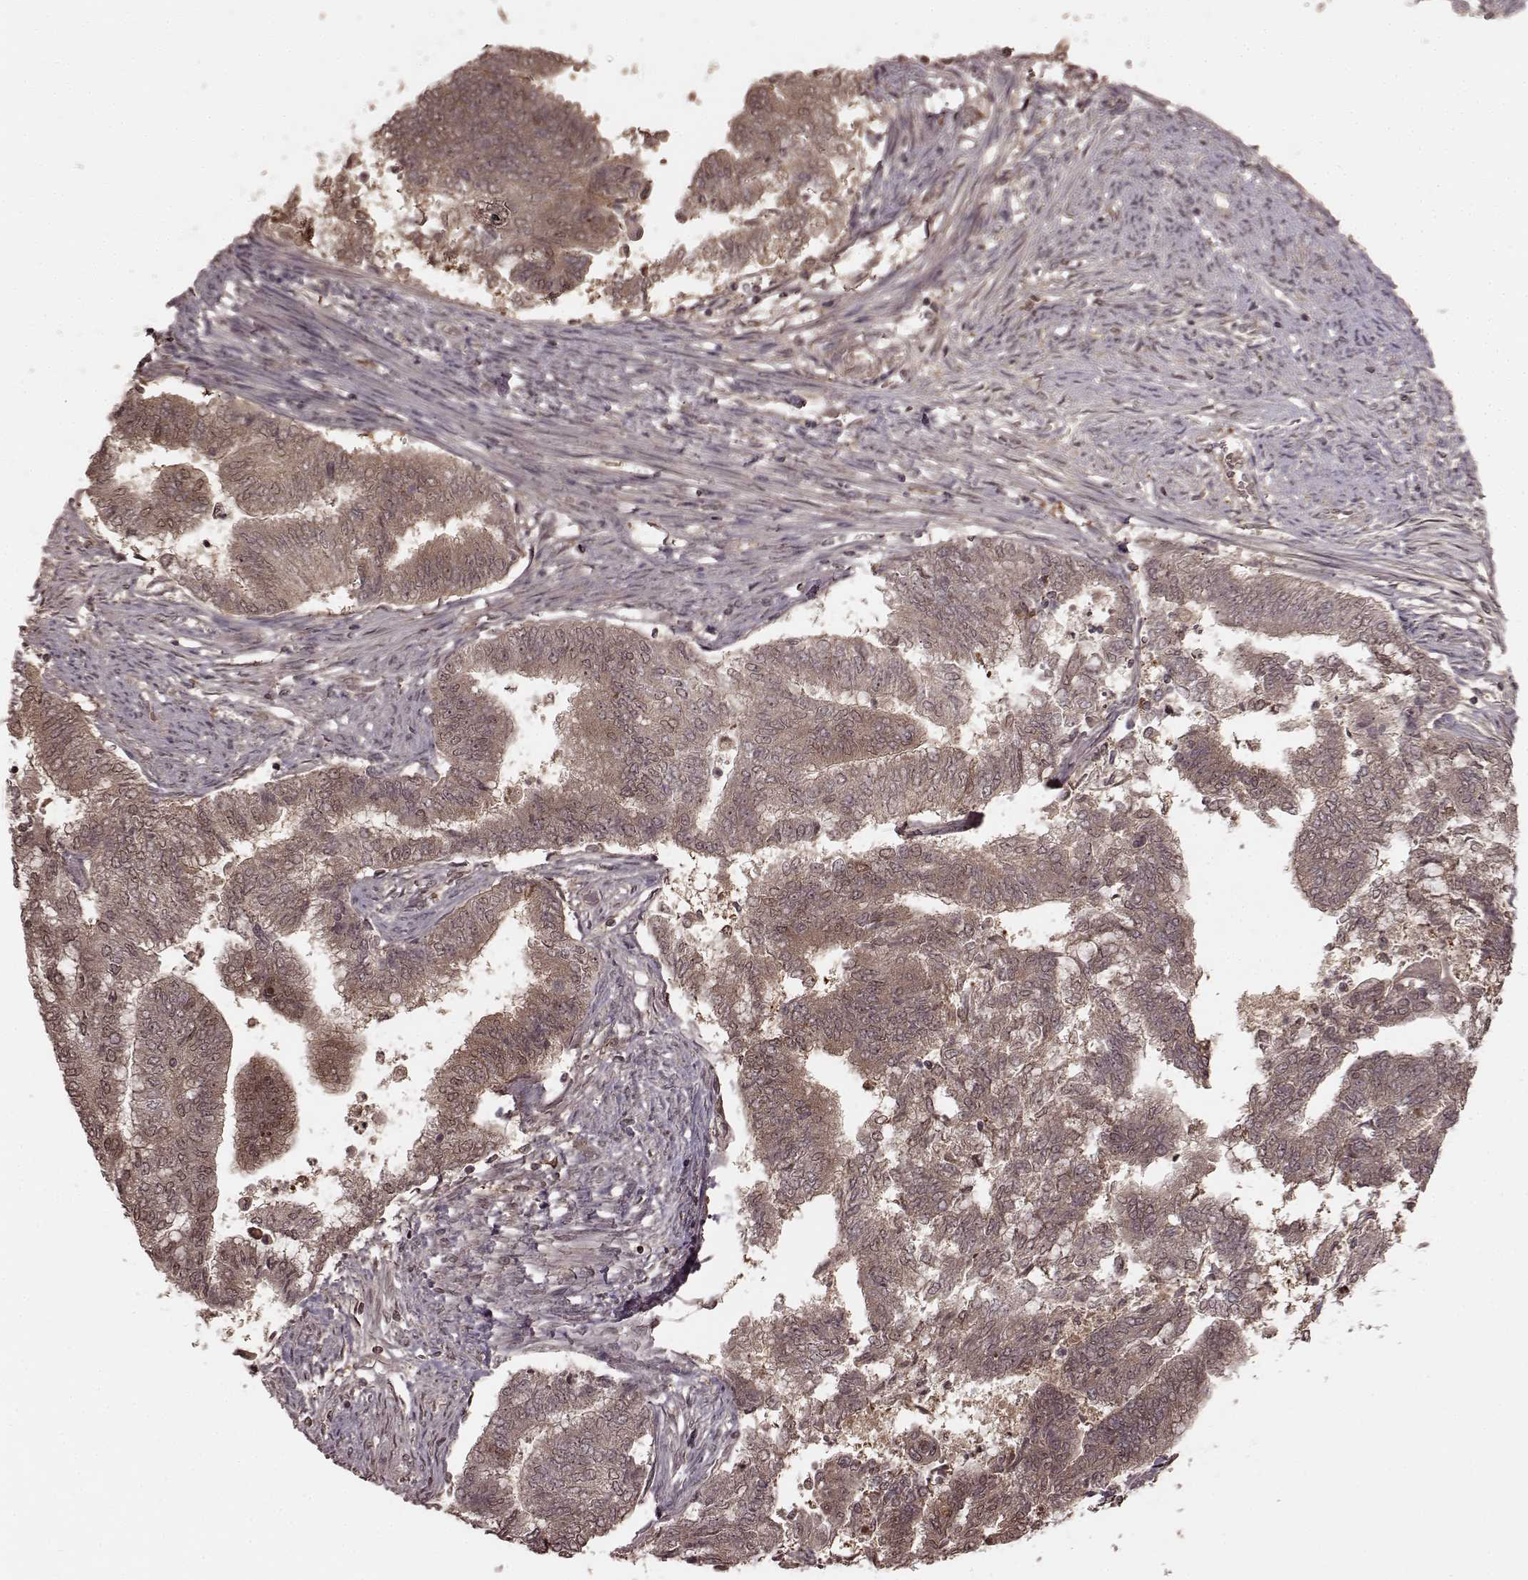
{"staining": {"intensity": "weak", "quantity": ">75%", "location": "cytoplasmic/membranous,nuclear"}, "tissue": "endometrial cancer", "cell_type": "Tumor cells", "image_type": "cancer", "snomed": [{"axis": "morphology", "description": "Adenocarcinoma, NOS"}, {"axis": "topography", "description": "Endometrium"}], "caption": "Brown immunohistochemical staining in endometrial adenocarcinoma shows weak cytoplasmic/membranous and nuclear positivity in about >75% of tumor cells.", "gene": "GSS", "patient": {"sex": "female", "age": 65}}